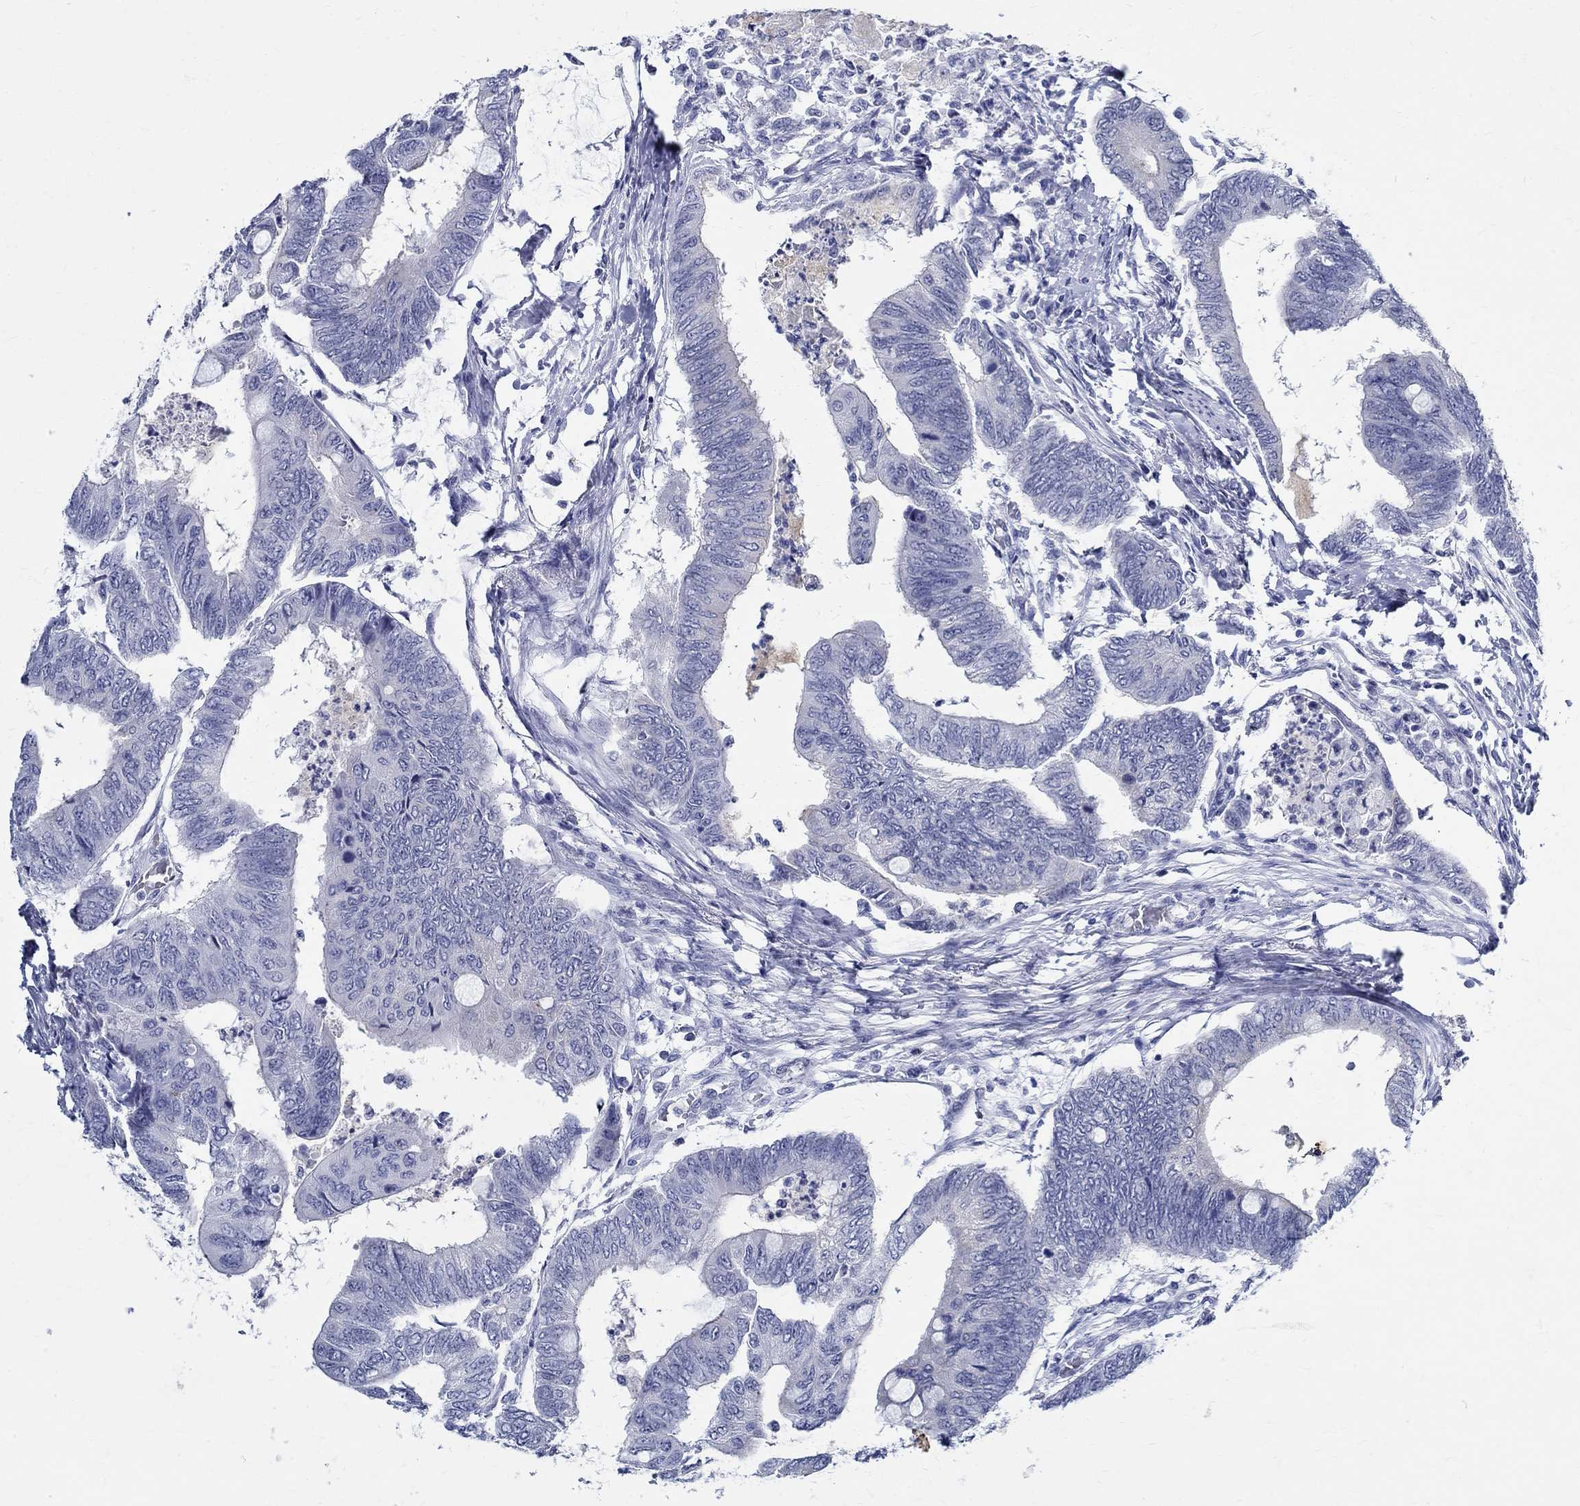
{"staining": {"intensity": "strong", "quantity": "<25%", "location": "cytoplasmic/membranous"}, "tissue": "colorectal cancer", "cell_type": "Tumor cells", "image_type": "cancer", "snomed": [{"axis": "morphology", "description": "Normal tissue, NOS"}, {"axis": "morphology", "description": "Adenocarcinoma, NOS"}, {"axis": "topography", "description": "Rectum"}, {"axis": "topography", "description": "Peripheral nerve tissue"}], "caption": "Immunohistochemical staining of human colorectal cancer displays medium levels of strong cytoplasmic/membranous positivity in about <25% of tumor cells.", "gene": "BSPRY", "patient": {"sex": "male", "age": 92}}